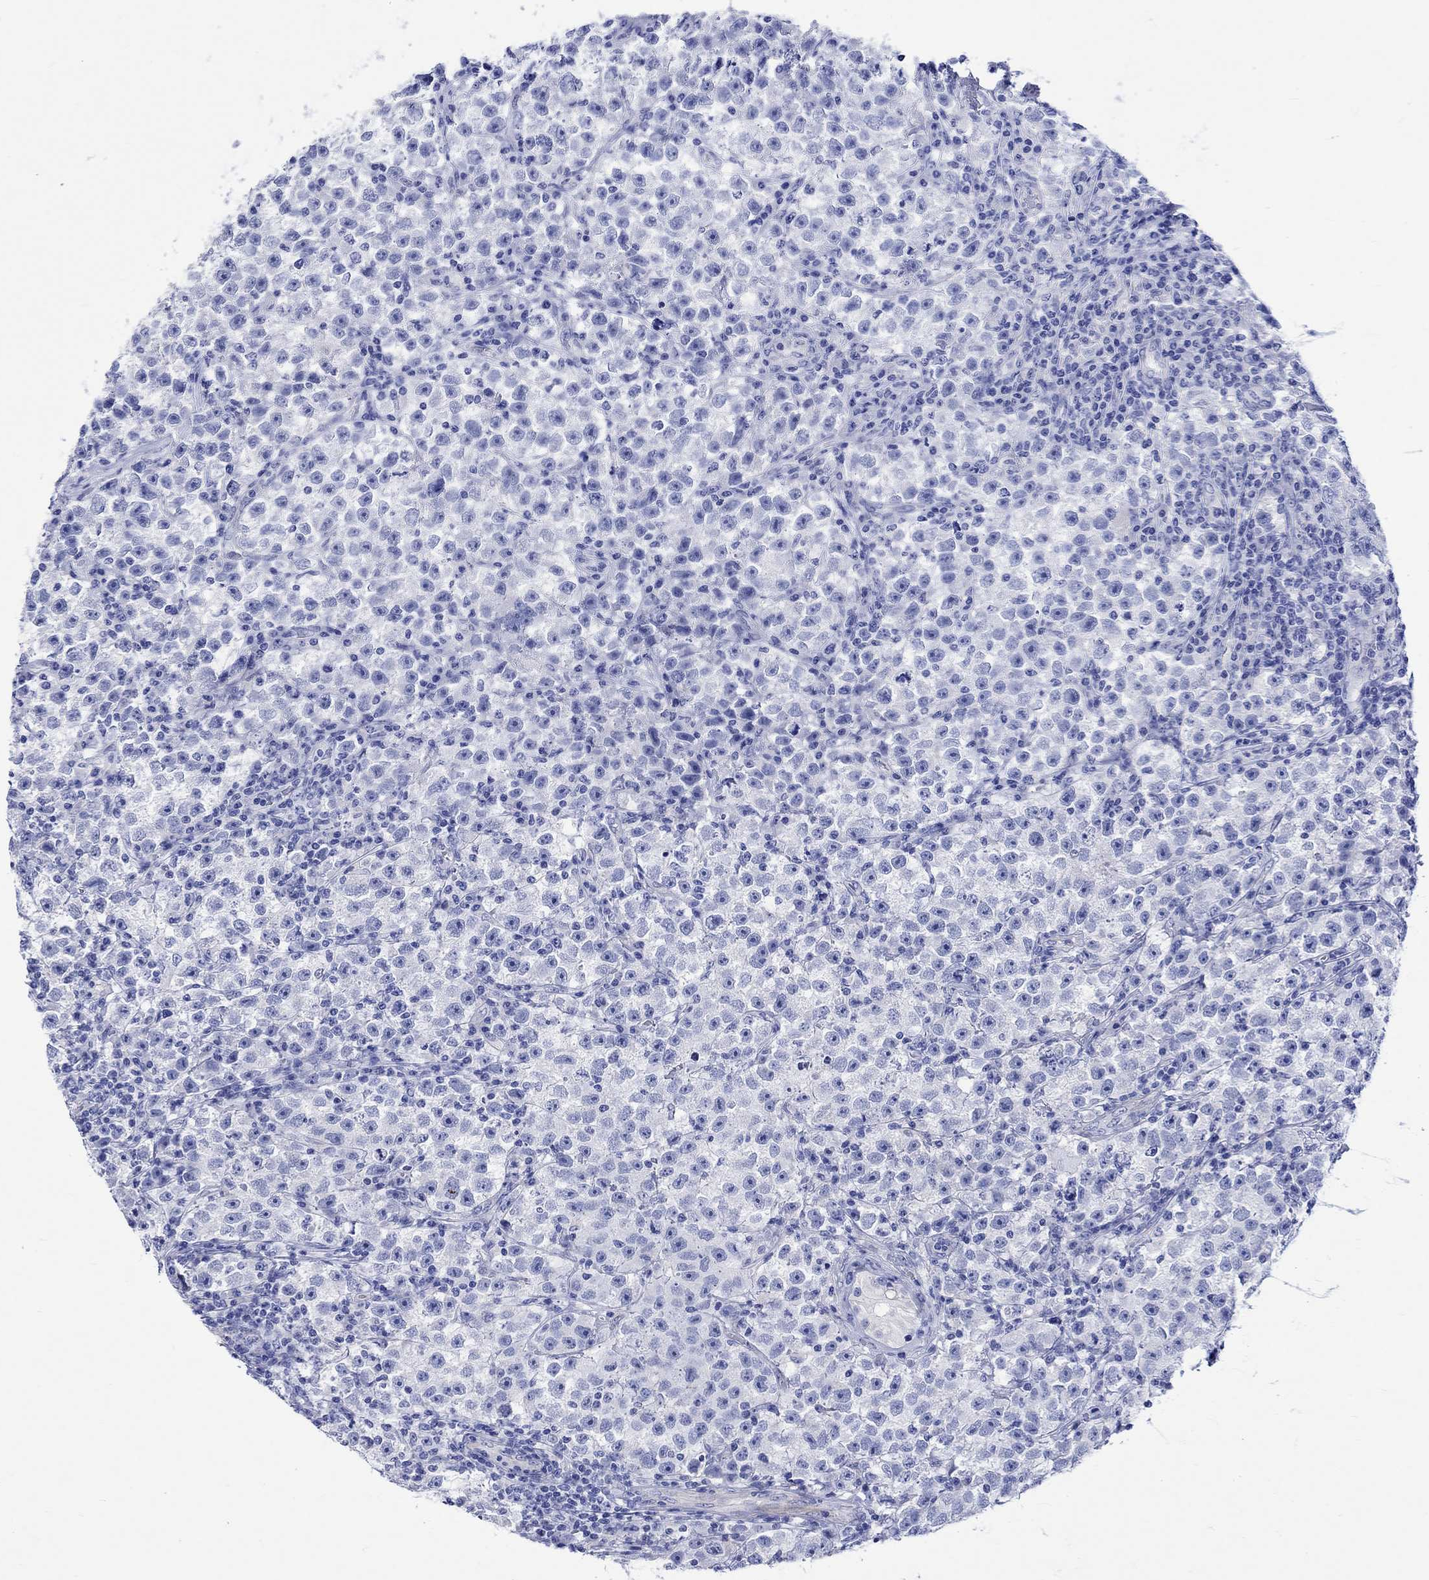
{"staining": {"intensity": "negative", "quantity": "none", "location": "none"}, "tissue": "testis cancer", "cell_type": "Tumor cells", "image_type": "cancer", "snomed": [{"axis": "morphology", "description": "Seminoma, NOS"}, {"axis": "topography", "description": "Testis"}], "caption": "A micrograph of human testis cancer (seminoma) is negative for staining in tumor cells. (Stains: DAB (3,3'-diaminobenzidine) immunohistochemistry with hematoxylin counter stain, Microscopy: brightfield microscopy at high magnification).", "gene": "HARBI1", "patient": {"sex": "male", "age": 22}}